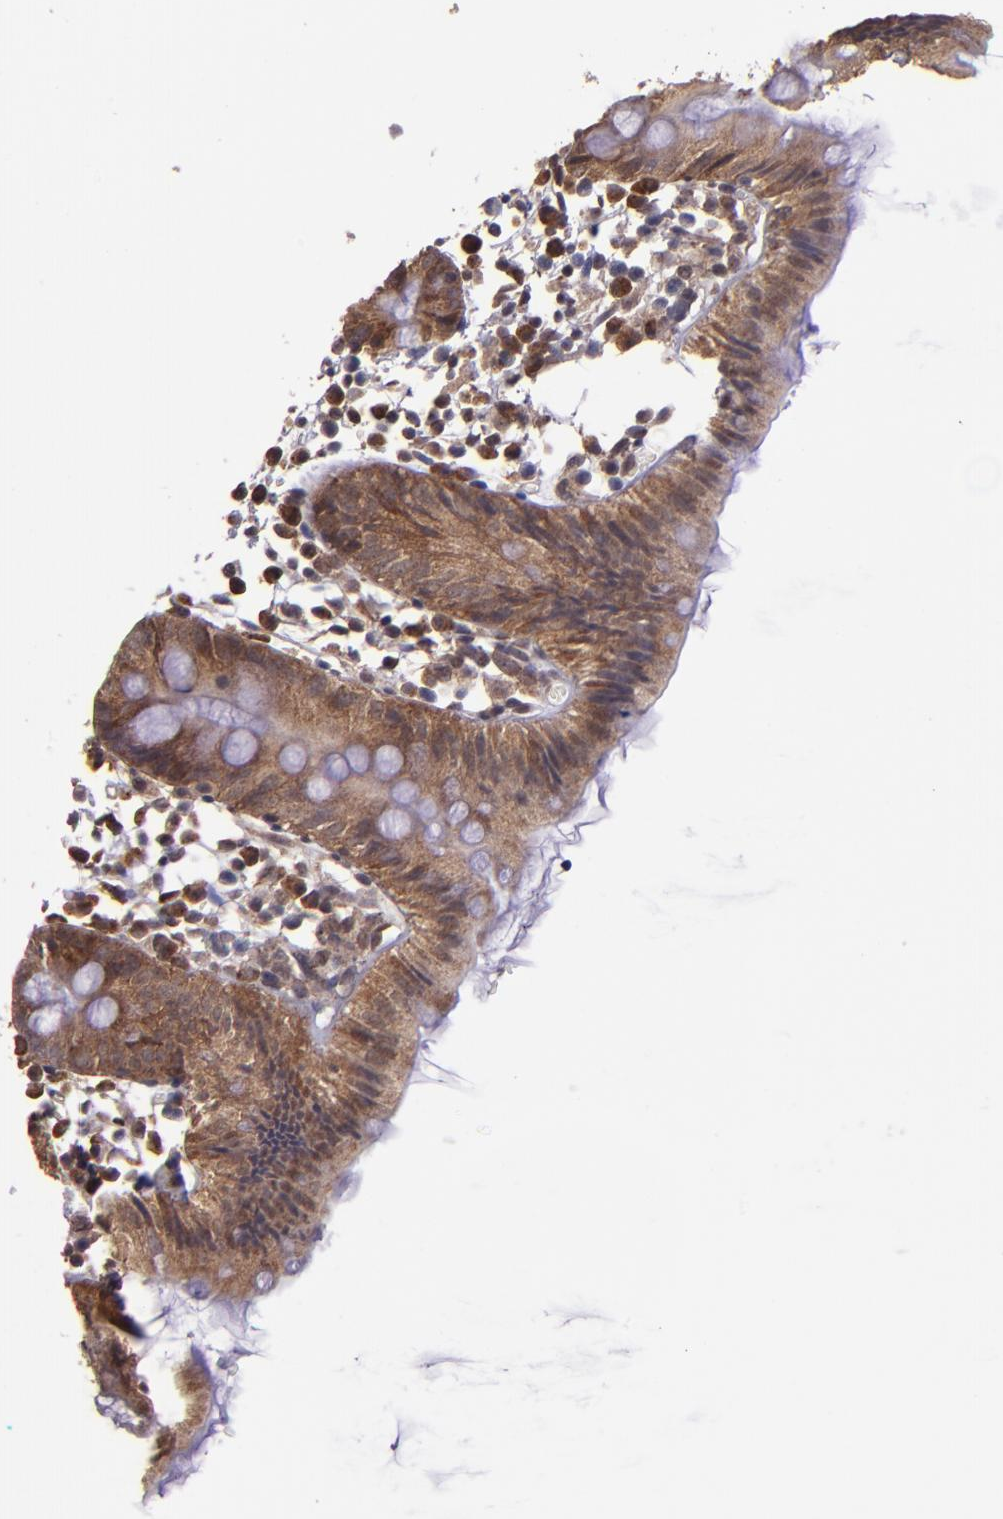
{"staining": {"intensity": "strong", "quantity": ">75%", "location": "cytoplasmic/membranous"}, "tissue": "colon", "cell_type": "Endothelial cells", "image_type": "normal", "snomed": [{"axis": "morphology", "description": "Normal tissue, NOS"}, {"axis": "topography", "description": "Colon"}], "caption": "The histopathology image reveals immunohistochemical staining of normal colon. There is strong cytoplasmic/membranous expression is appreciated in about >75% of endothelial cells.", "gene": "USP51", "patient": {"sex": "male", "age": 14}}